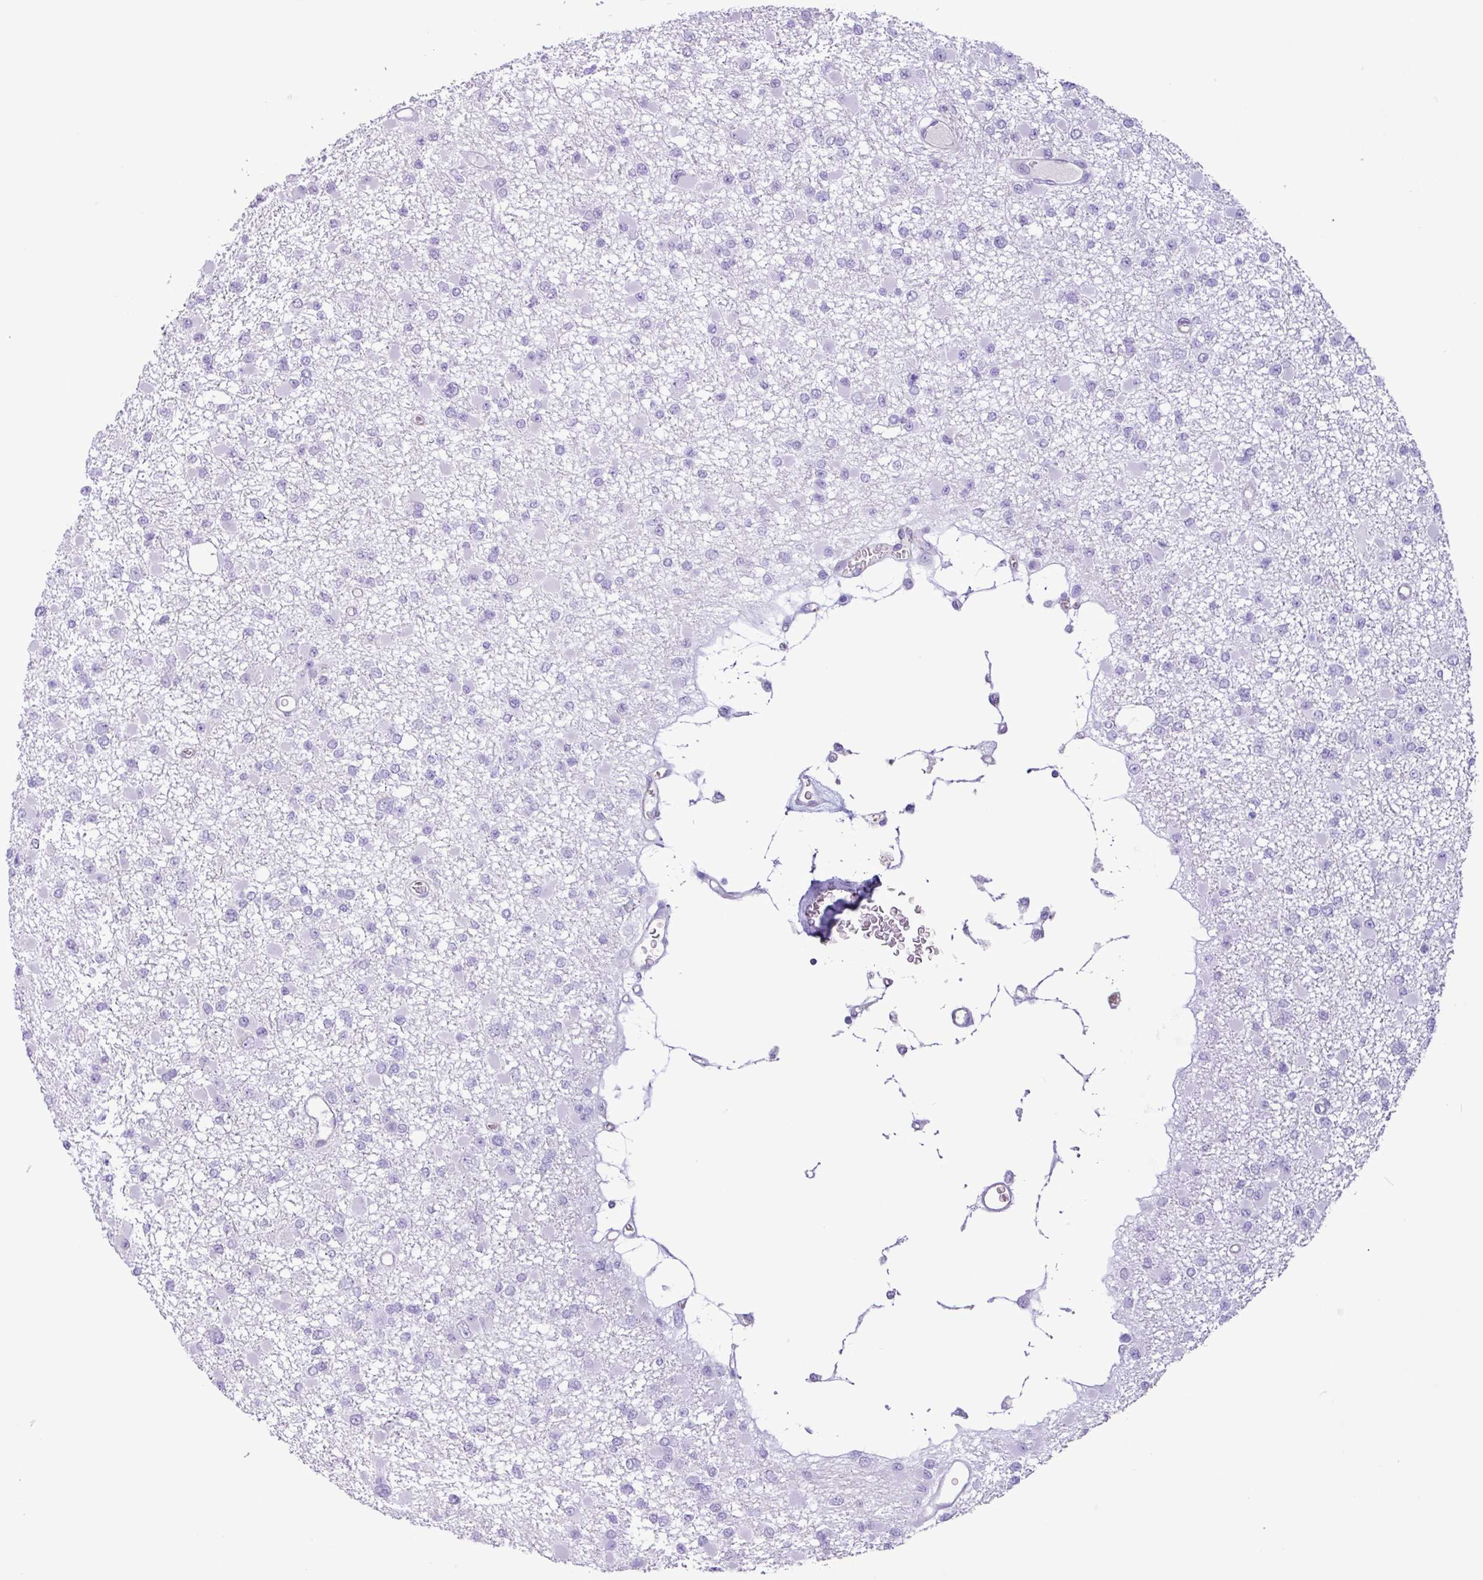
{"staining": {"intensity": "negative", "quantity": "none", "location": "none"}, "tissue": "glioma", "cell_type": "Tumor cells", "image_type": "cancer", "snomed": [{"axis": "morphology", "description": "Glioma, malignant, Low grade"}, {"axis": "topography", "description": "Brain"}], "caption": "IHC histopathology image of glioma stained for a protein (brown), which displays no expression in tumor cells.", "gene": "CKMT2", "patient": {"sex": "female", "age": 22}}